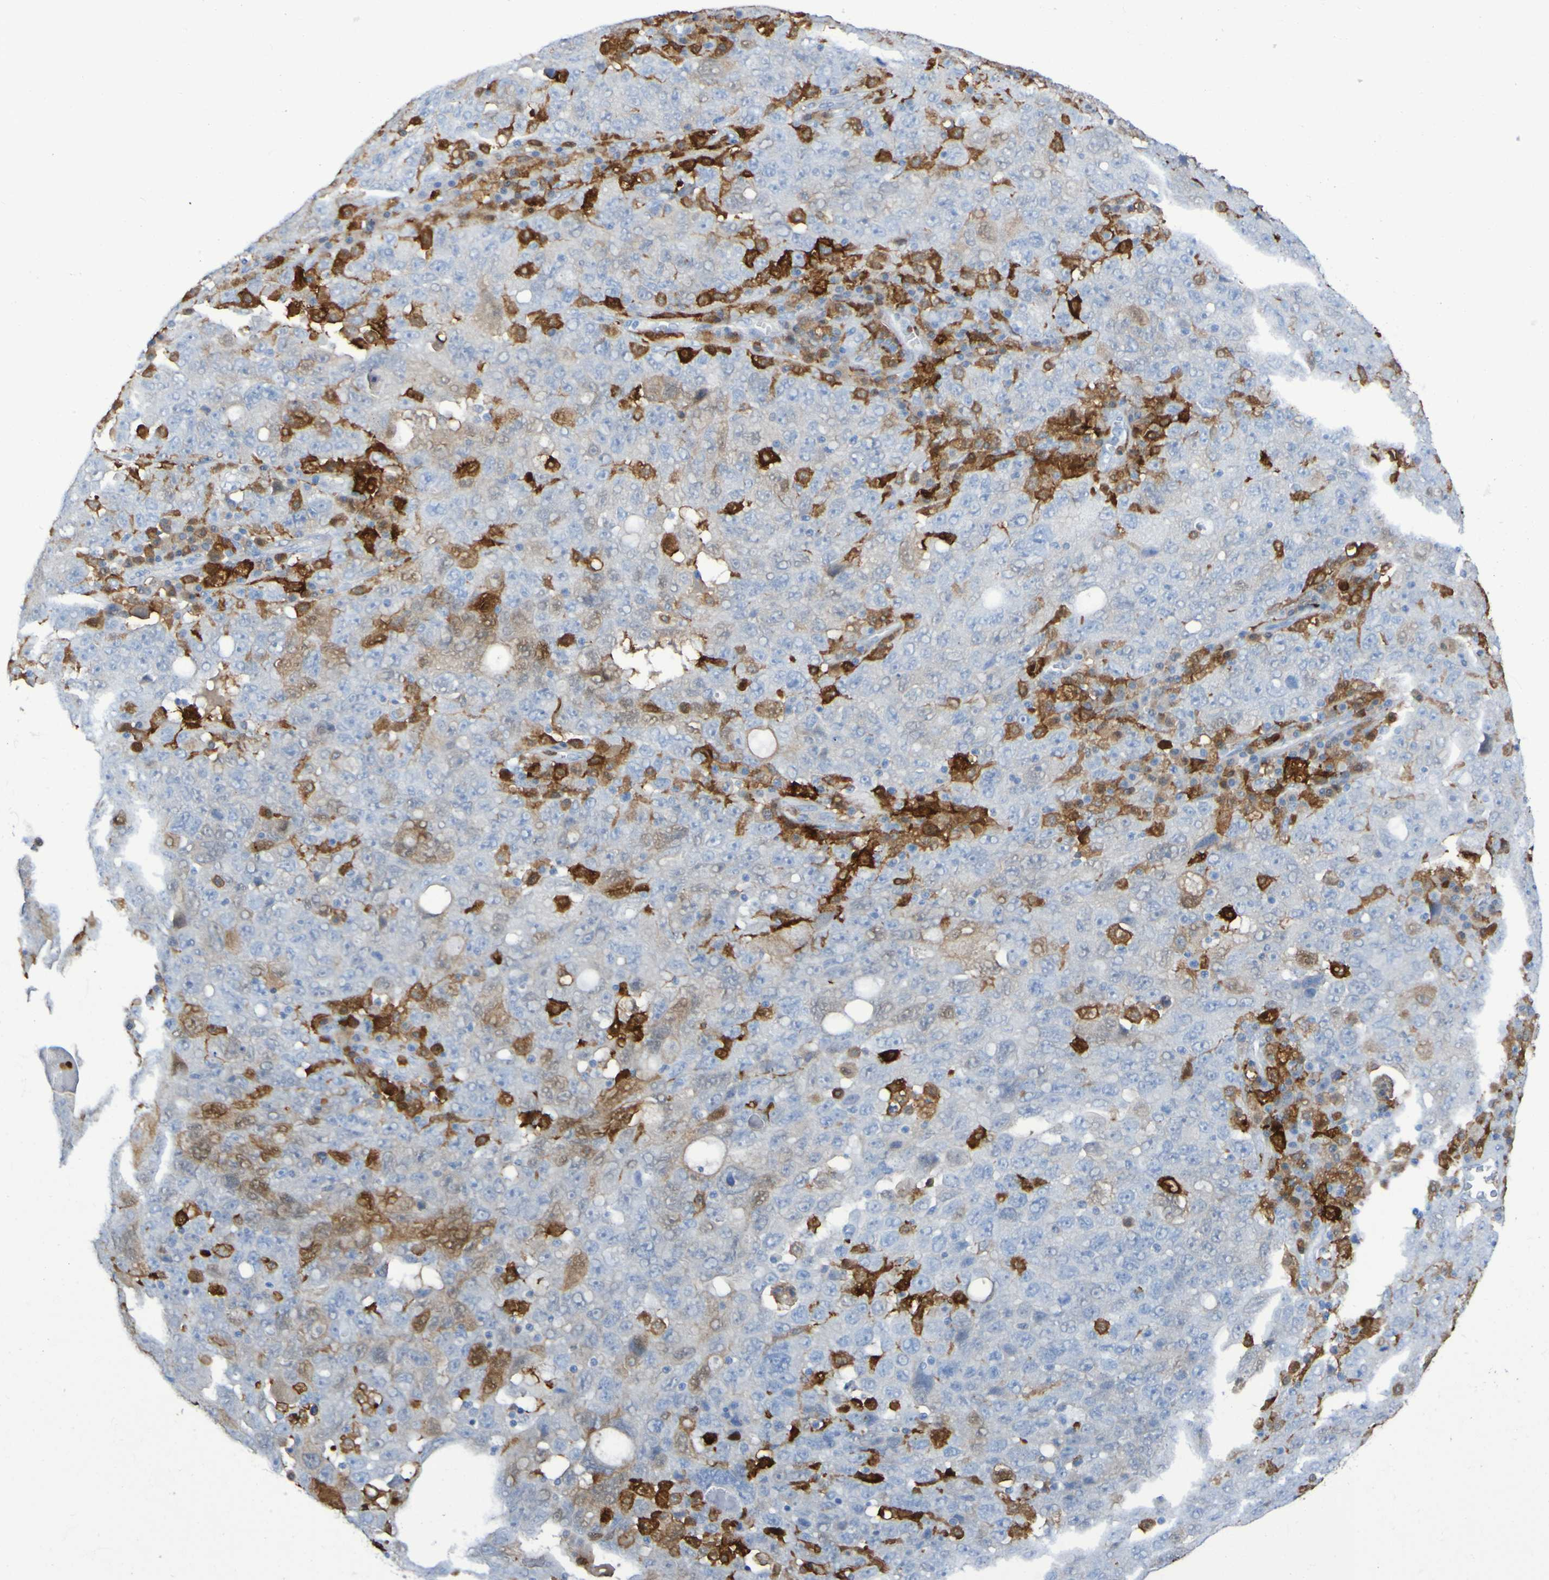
{"staining": {"intensity": "weak", "quantity": "<25%", "location": "cytoplasmic/membranous"}, "tissue": "ovarian cancer", "cell_type": "Tumor cells", "image_type": "cancer", "snomed": [{"axis": "morphology", "description": "Carcinoma, endometroid"}, {"axis": "topography", "description": "Ovary"}], "caption": "This is a image of immunohistochemistry staining of ovarian endometroid carcinoma, which shows no staining in tumor cells.", "gene": "MPPE1", "patient": {"sex": "female", "age": 62}}